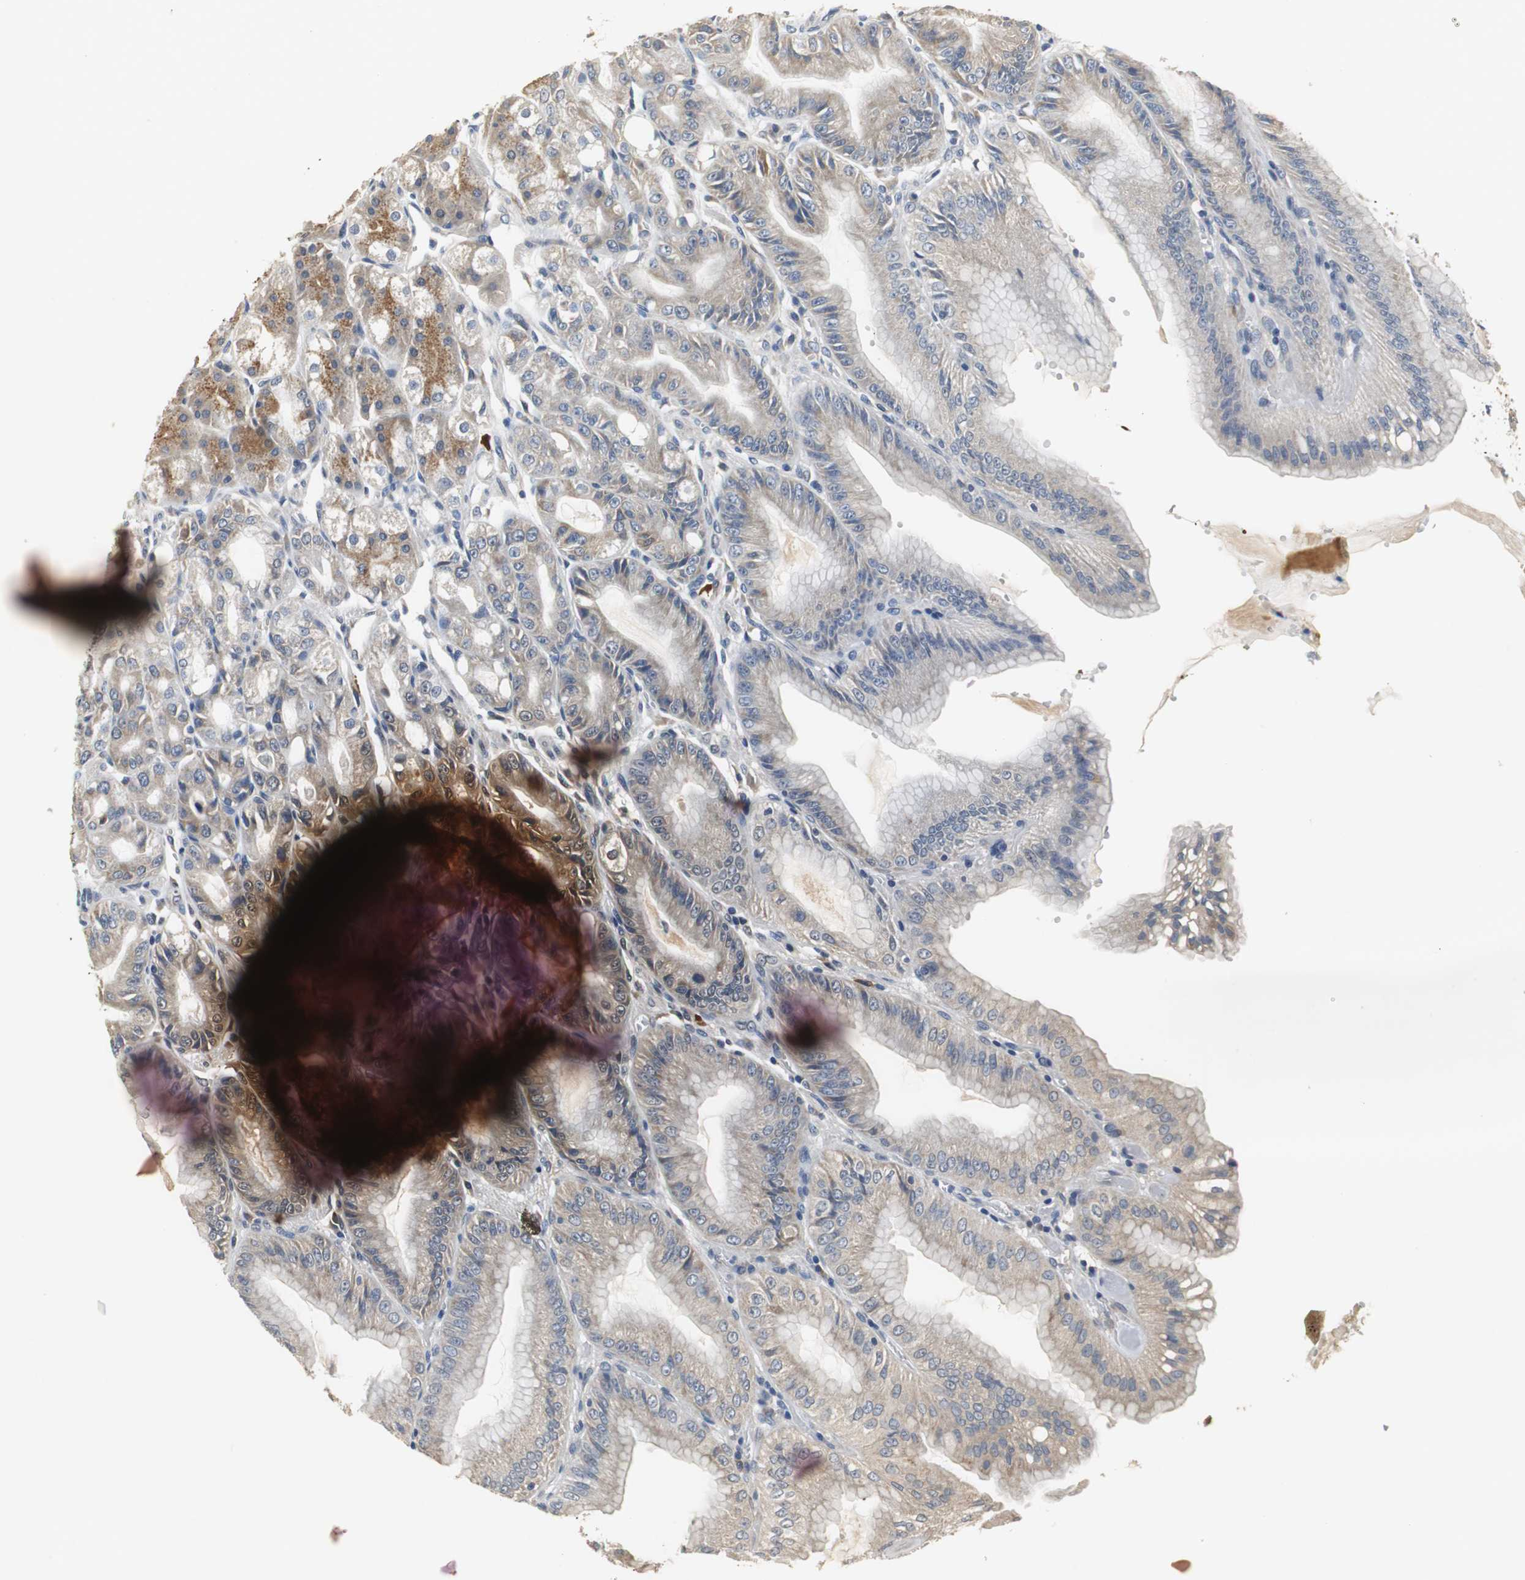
{"staining": {"intensity": "moderate", "quantity": "<25%", "location": "cytoplasmic/membranous"}, "tissue": "stomach", "cell_type": "Glandular cells", "image_type": "normal", "snomed": [{"axis": "morphology", "description": "Normal tissue, NOS"}, {"axis": "topography", "description": "Stomach, lower"}], "caption": "Moderate cytoplasmic/membranous expression is present in about <25% of glandular cells in benign stomach.", "gene": "MTIF2", "patient": {"sex": "male", "age": 71}}